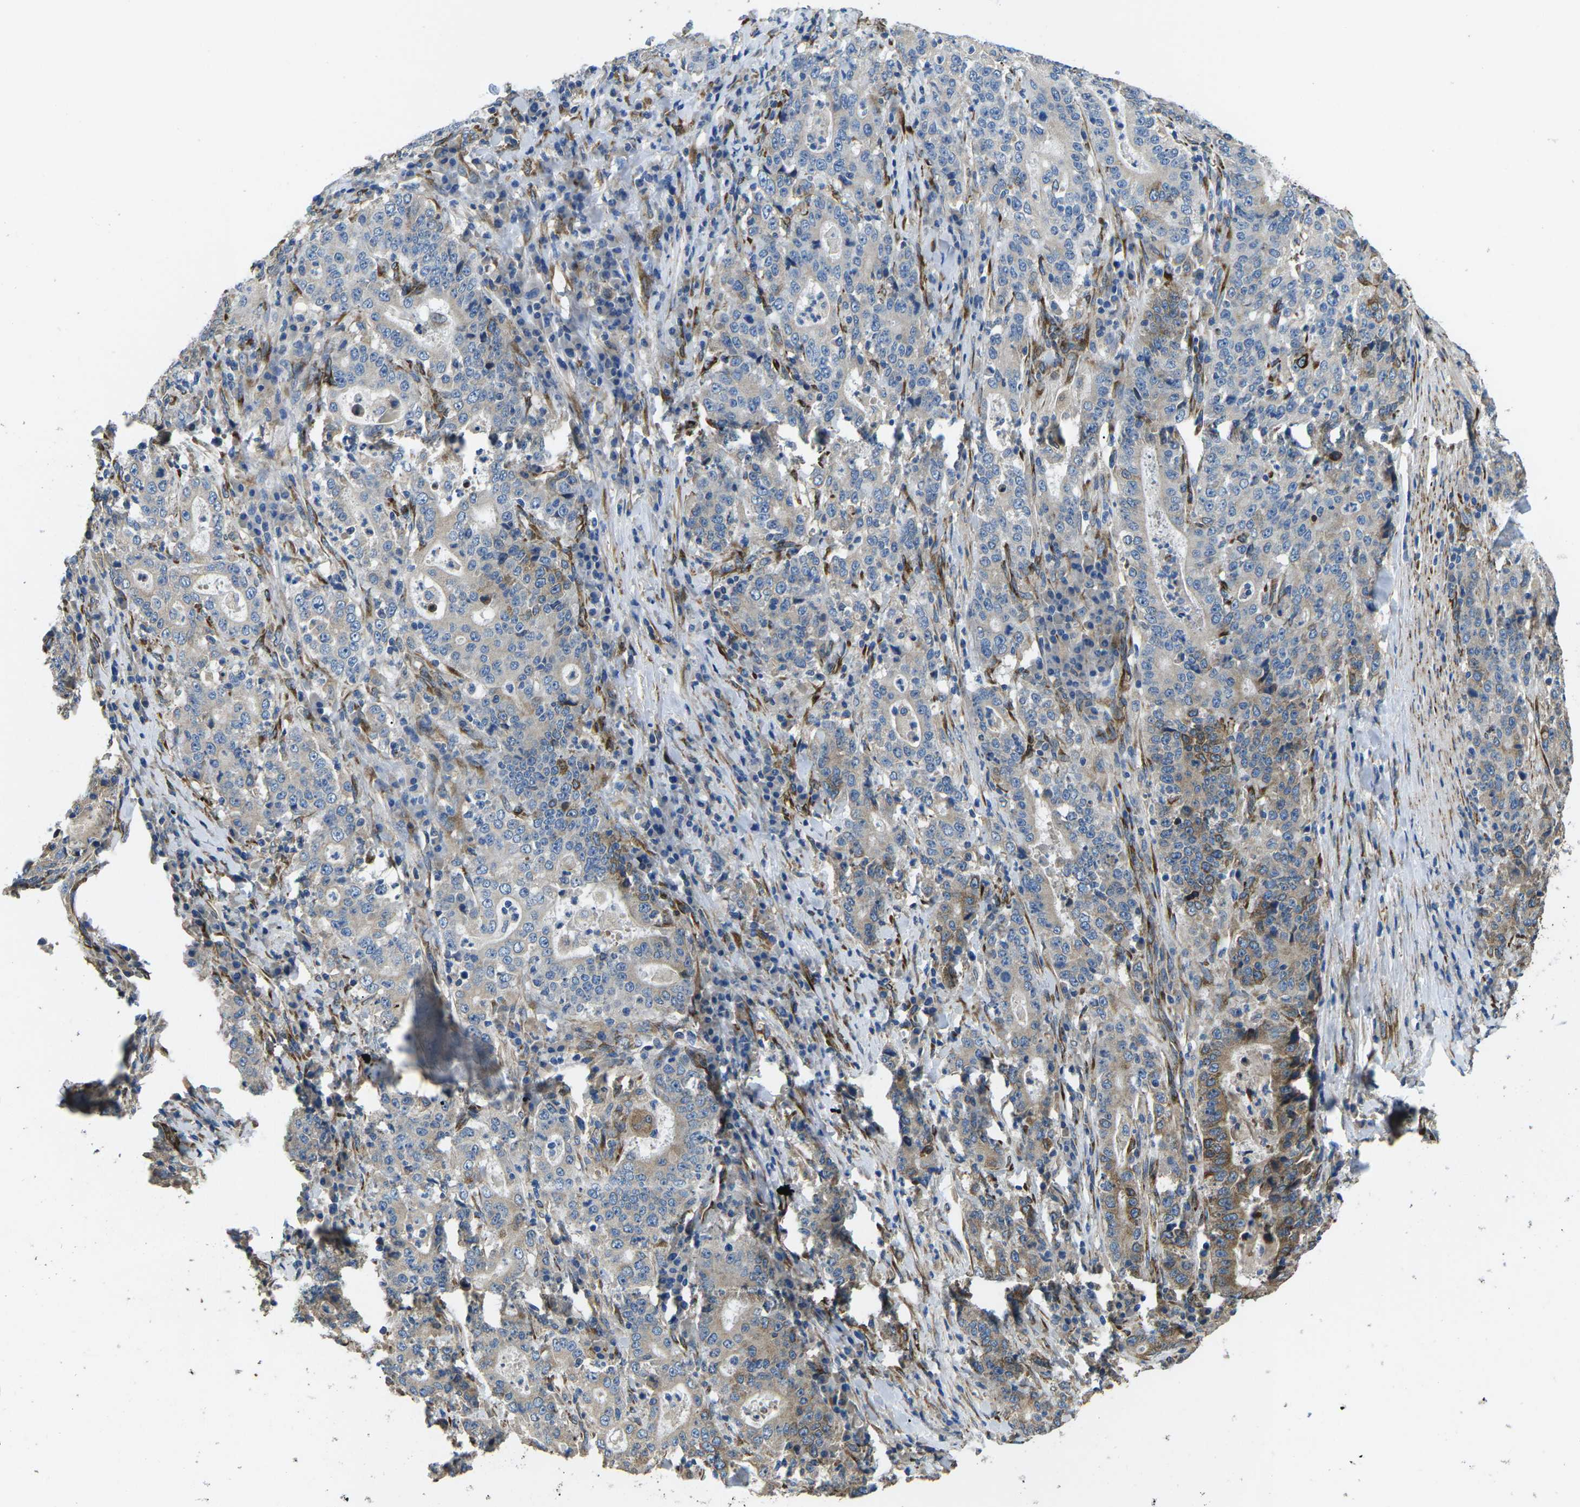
{"staining": {"intensity": "moderate", "quantity": "<25%", "location": "cytoplasmic/membranous"}, "tissue": "stomach cancer", "cell_type": "Tumor cells", "image_type": "cancer", "snomed": [{"axis": "morphology", "description": "Normal tissue, NOS"}, {"axis": "morphology", "description": "Adenocarcinoma, NOS"}, {"axis": "topography", "description": "Stomach, upper"}, {"axis": "topography", "description": "Stomach"}], "caption": "Immunohistochemistry photomicrograph of neoplastic tissue: human stomach adenocarcinoma stained using IHC shows low levels of moderate protein expression localized specifically in the cytoplasmic/membranous of tumor cells, appearing as a cytoplasmic/membranous brown color.", "gene": "PDZD8", "patient": {"sex": "male", "age": 59}}